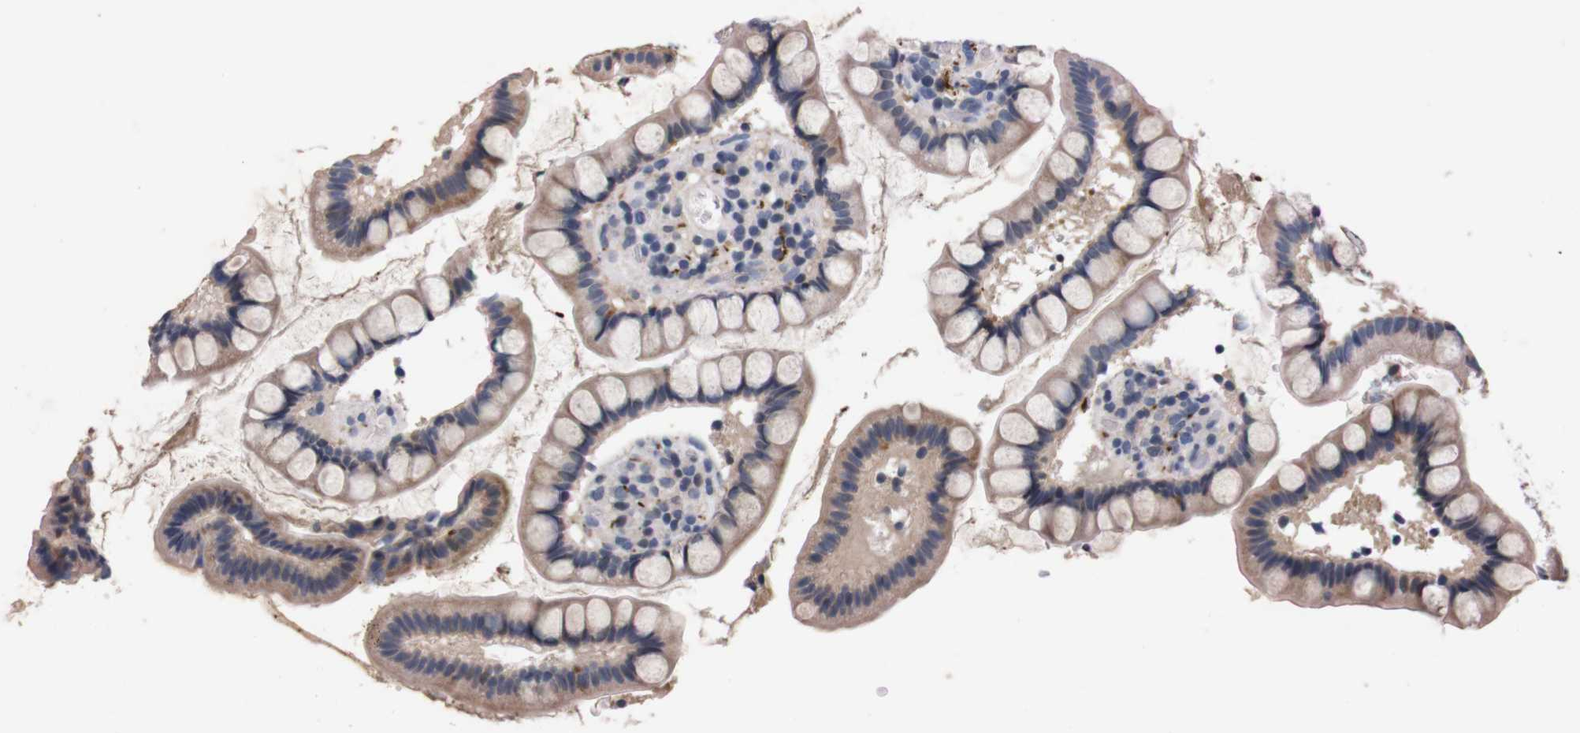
{"staining": {"intensity": "moderate", "quantity": "<25%", "location": "cytoplasmic/membranous"}, "tissue": "small intestine", "cell_type": "Glandular cells", "image_type": "normal", "snomed": [{"axis": "morphology", "description": "Normal tissue, NOS"}, {"axis": "topography", "description": "Small intestine"}], "caption": "High-magnification brightfield microscopy of unremarkable small intestine stained with DAB (brown) and counterstained with hematoxylin (blue). glandular cells exhibit moderate cytoplasmic/membranous positivity is seen in approximately<25% of cells.", "gene": "TNFRSF21", "patient": {"sex": "female", "age": 84}}